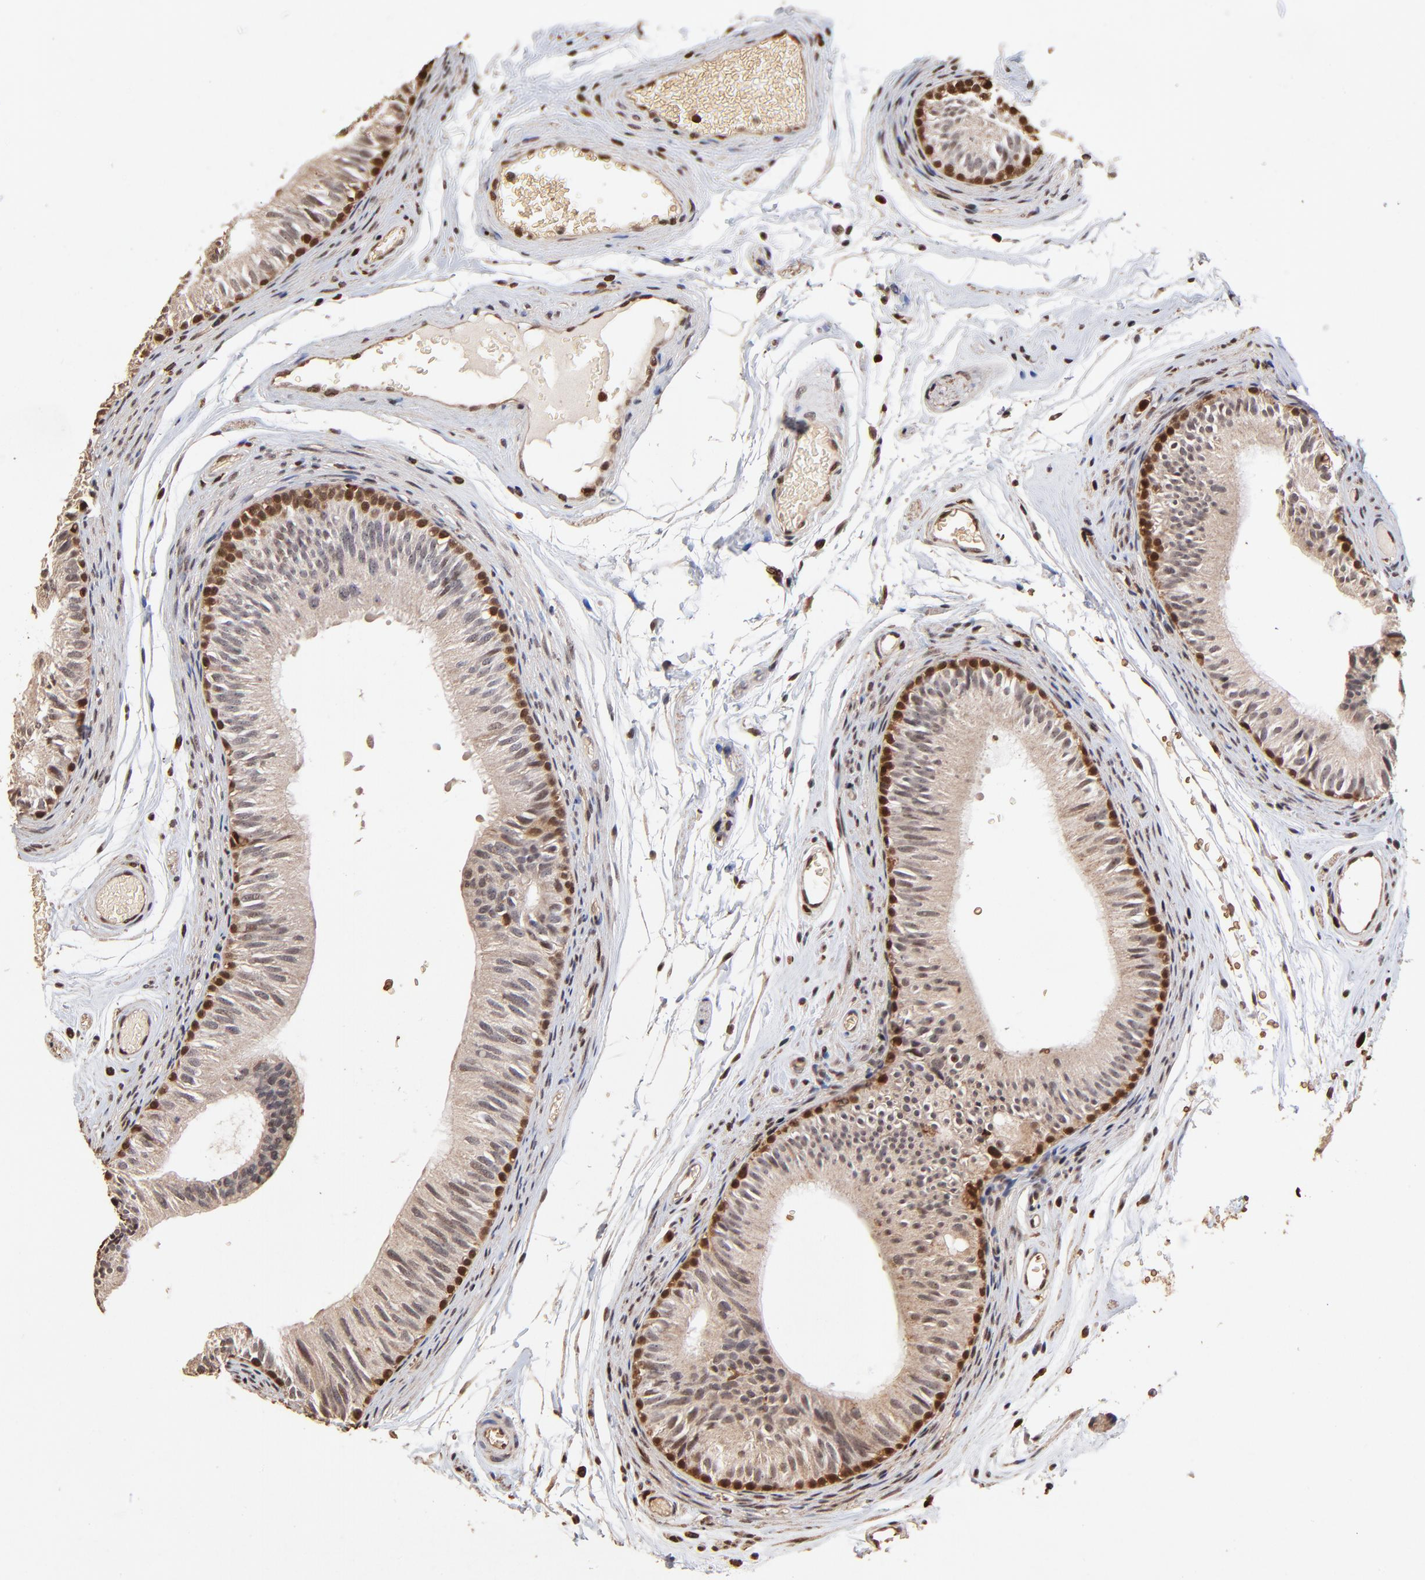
{"staining": {"intensity": "moderate", "quantity": "25%-75%", "location": "nuclear"}, "tissue": "epididymis", "cell_type": "Glandular cells", "image_type": "normal", "snomed": [{"axis": "morphology", "description": "Normal tissue, NOS"}, {"axis": "topography", "description": "Testis"}, {"axis": "topography", "description": "Epididymis"}], "caption": "IHC micrograph of benign epididymis stained for a protein (brown), which reveals medium levels of moderate nuclear positivity in about 25%-75% of glandular cells.", "gene": "CASP1", "patient": {"sex": "male", "age": 36}}